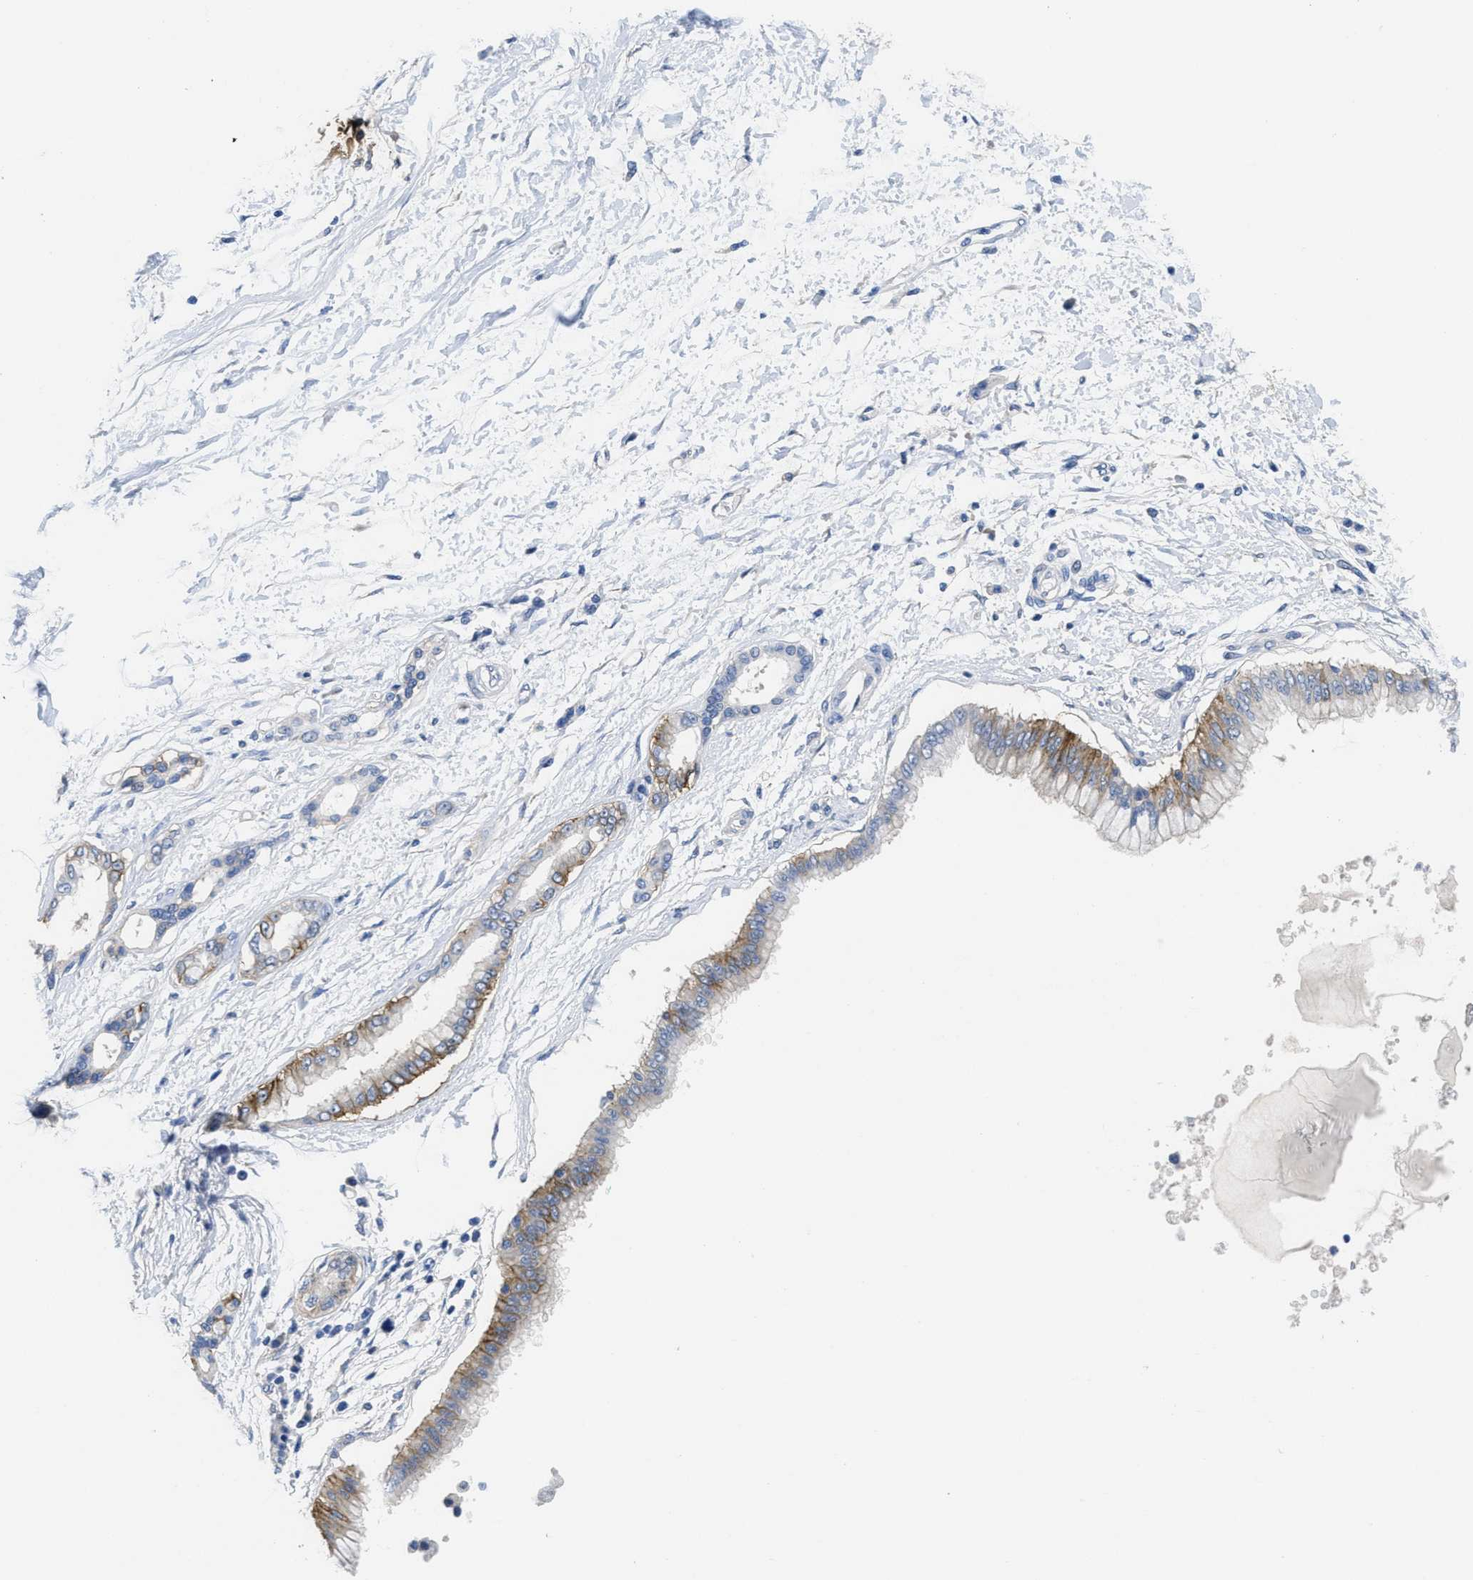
{"staining": {"intensity": "moderate", "quantity": "25%-75%", "location": "cytoplasmic/membranous"}, "tissue": "pancreatic cancer", "cell_type": "Tumor cells", "image_type": "cancer", "snomed": [{"axis": "morphology", "description": "Adenocarcinoma, NOS"}, {"axis": "topography", "description": "Pancreas"}], "caption": "A high-resolution image shows immunohistochemistry (IHC) staining of pancreatic adenocarcinoma, which reveals moderate cytoplasmic/membranous staining in about 25%-75% of tumor cells. The protein is stained brown, and the nuclei are stained in blue (DAB (3,3'-diaminobenzidine) IHC with brightfield microscopy, high magnification).", "gene": "CA9", "patient": {"sex": "male", "age": 56}}